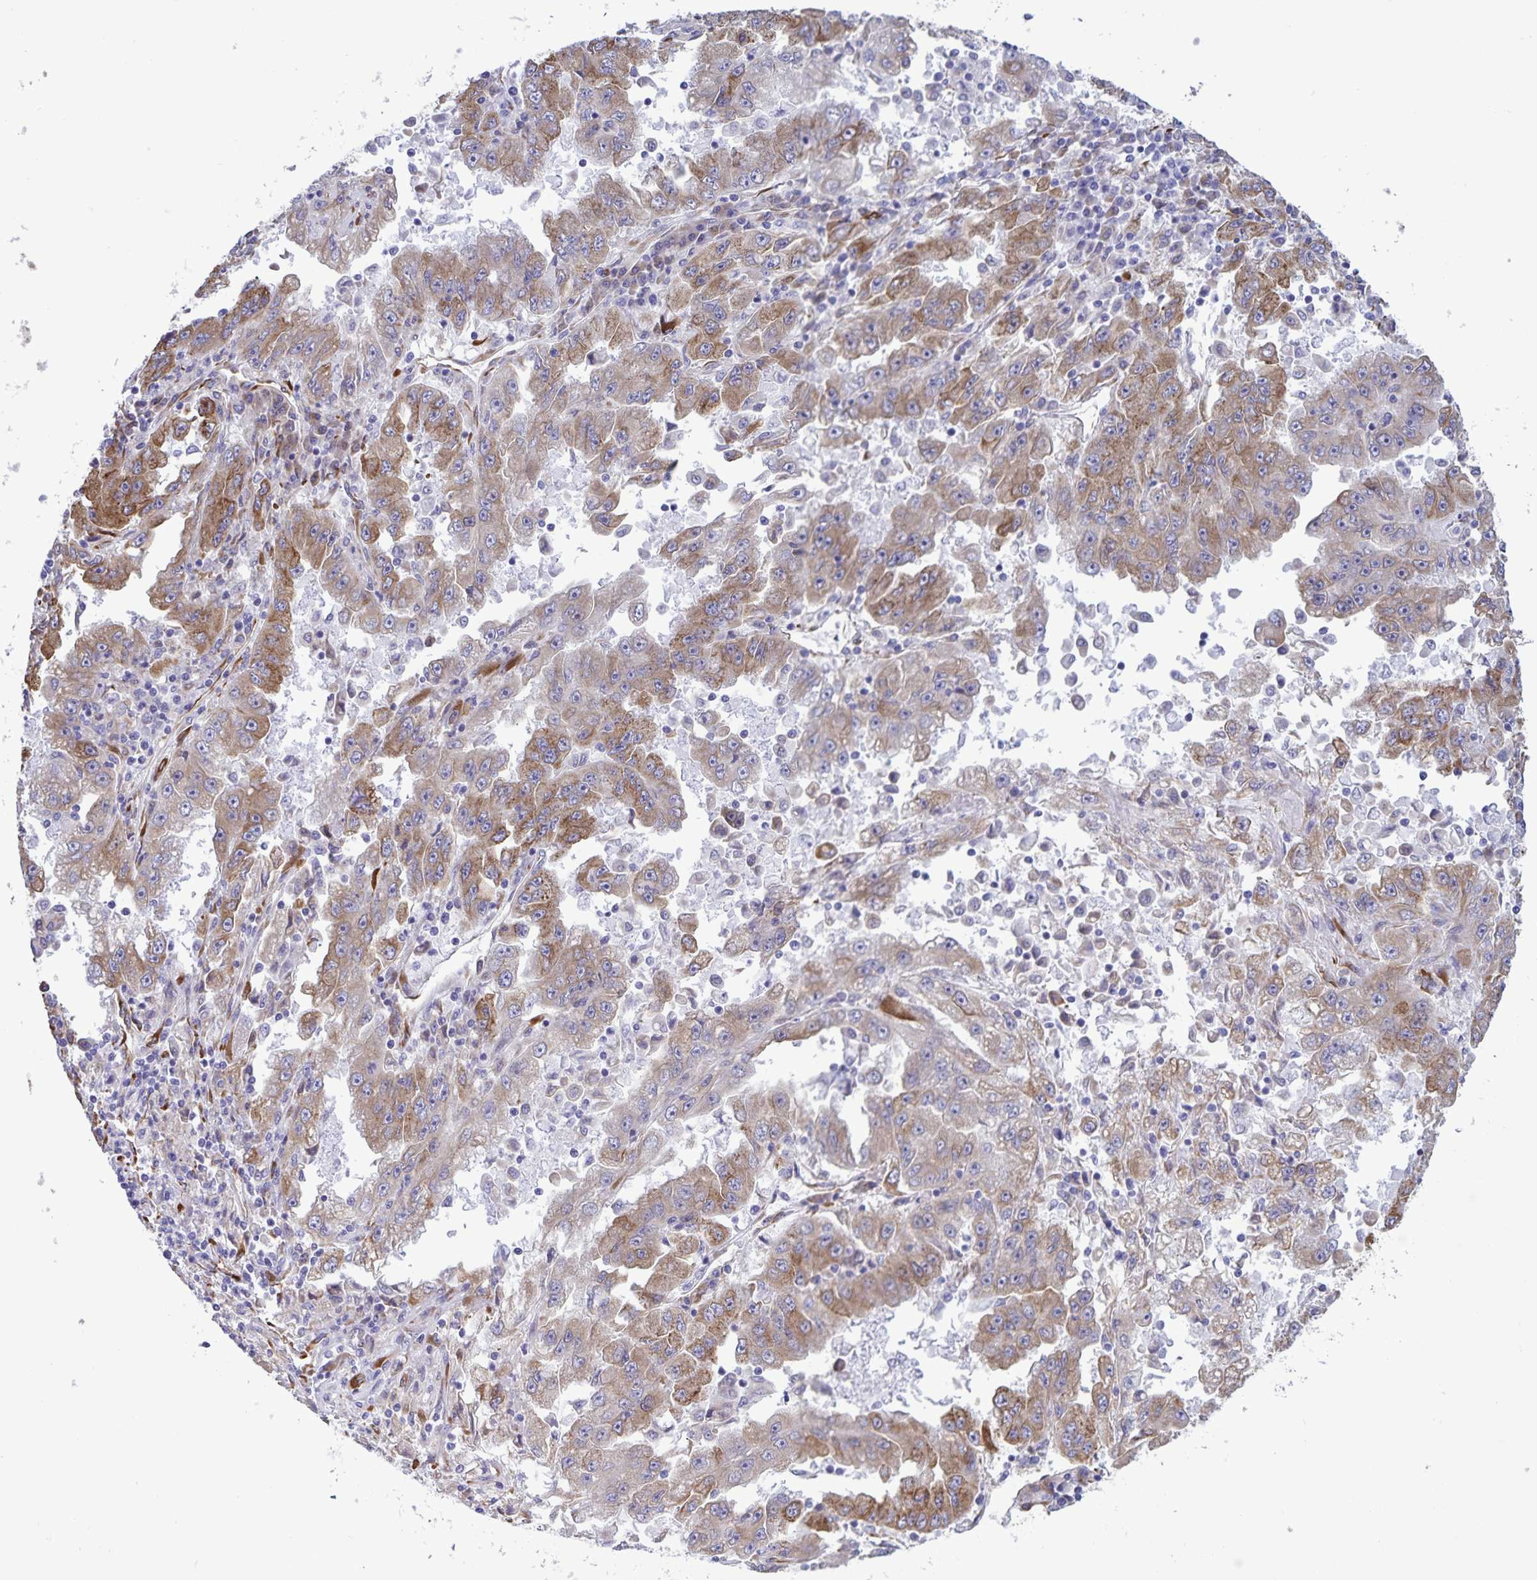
{"staining": {"intensity": "moderate", "quantity": ">75%", "location": "cytoplasmic/membranous"}, "tissue": "lung cancer", "cell_type": "Tumor cells", "image_type": "cancer", "snomed": [{"axis": "morphology", "description": "Adenocarcinoma, NOS"}, {"axis": "morphology", "description": "Adenocarcinoma primary or metastatic"}, {"axis": "topography", "description": "Lung"}], "caption": "Immunohistochemistry (IHC) (DAB (3,3'-diaminobenzidine)) staining of human lung cancer (adenocarcinoma primary or metastatic) shows moderate cytoplasmic/membranous protein expression in about >75% of tumor cells.", "gene": "RCN1", "patient": {"sex": "male", "age": 74}}